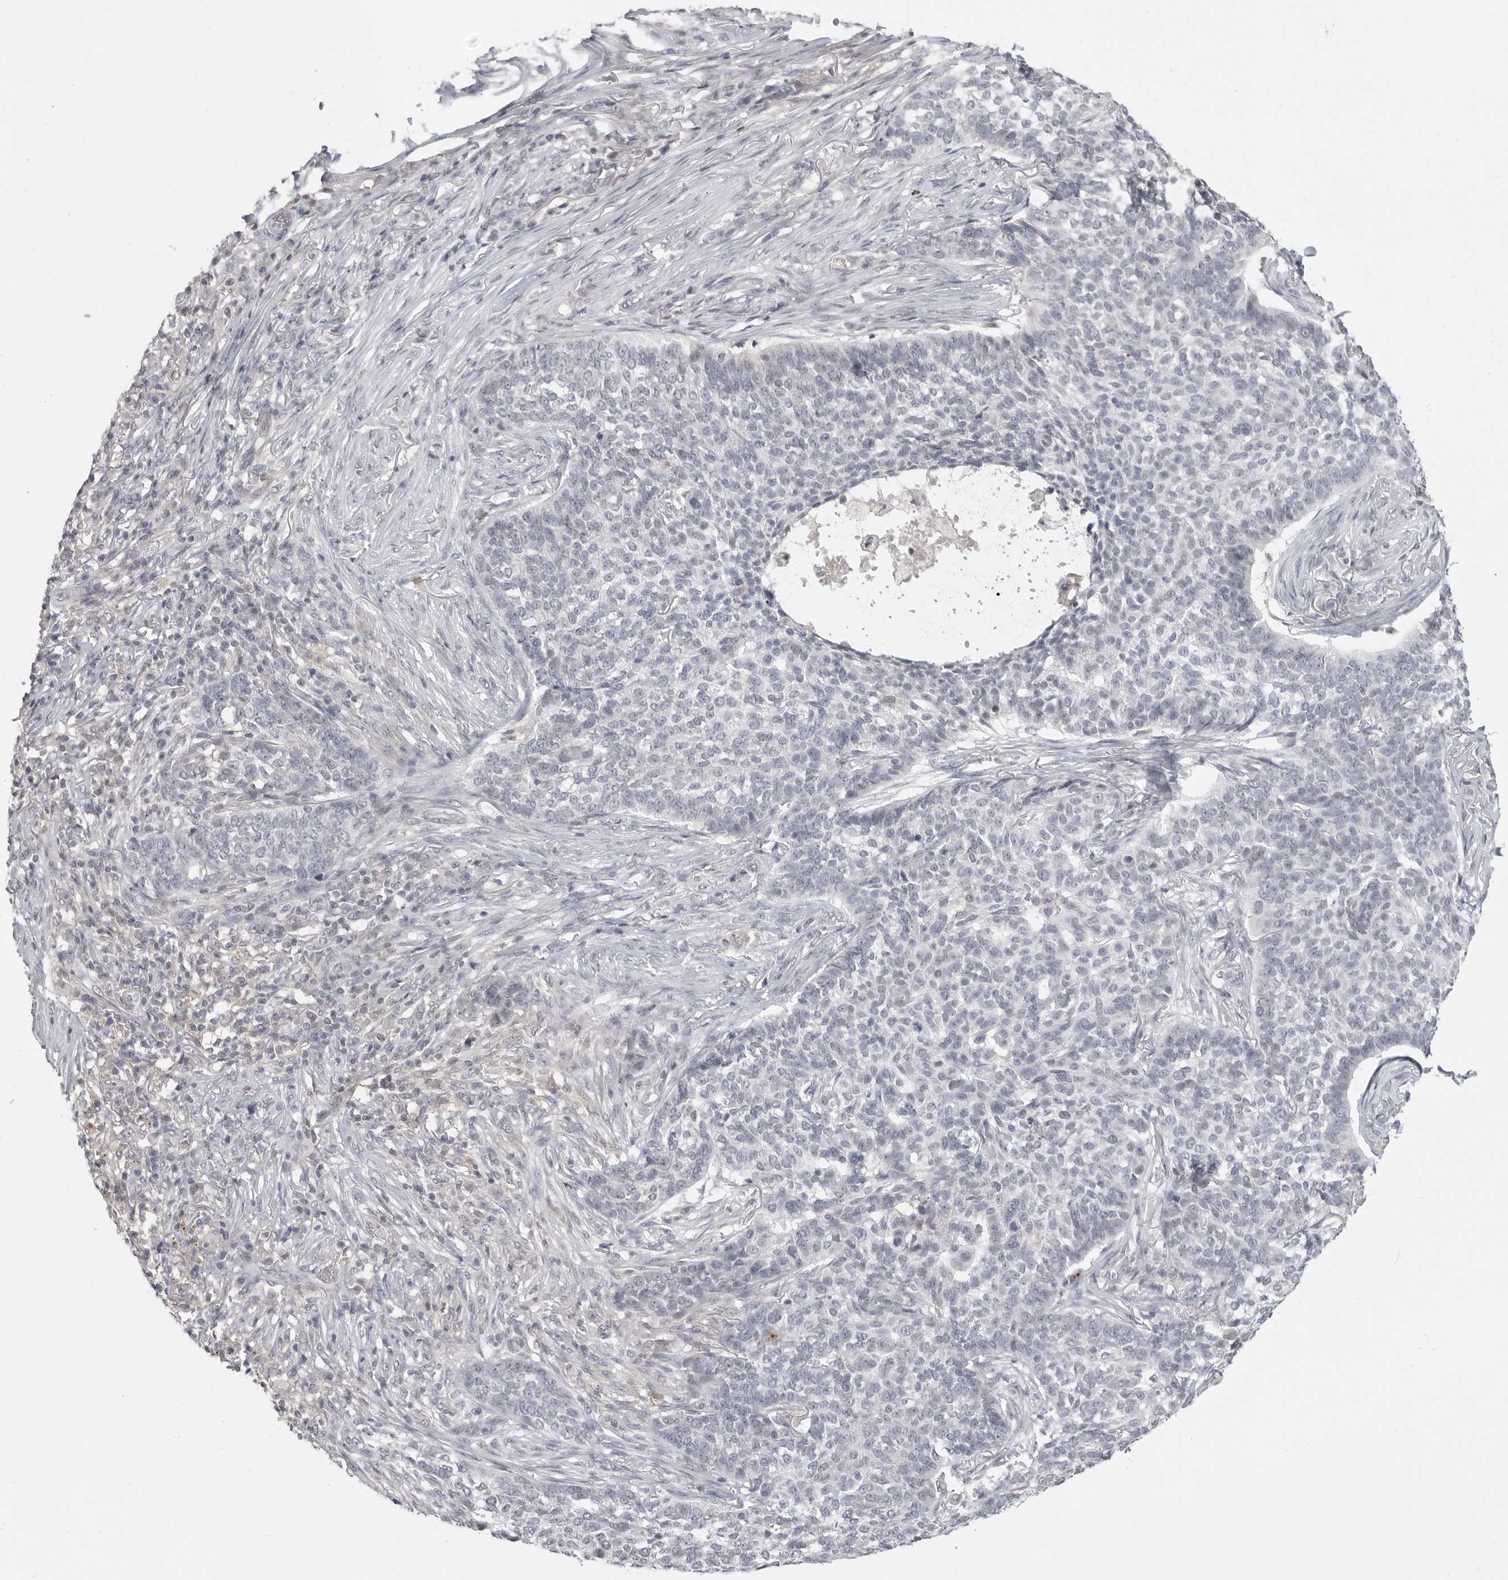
{"staining": {"intensity": "negative", "quantity": "none", "location": "none"}, "tissue": "skin cancer", "cell_type": "Tumor cells", "image_type": "cancer", "snomed": [{"axis": "morphology", "description": "Basal cell carcinoma"}, {"axis": "topography", "description": "Skin"}], "caption": "Micrograph shows no significant protein expression in tumor cells of skin cancer (basal cell carcinoma).", "gene": "IFNGR1", "patient": {"sex": "male", "age": 85}}